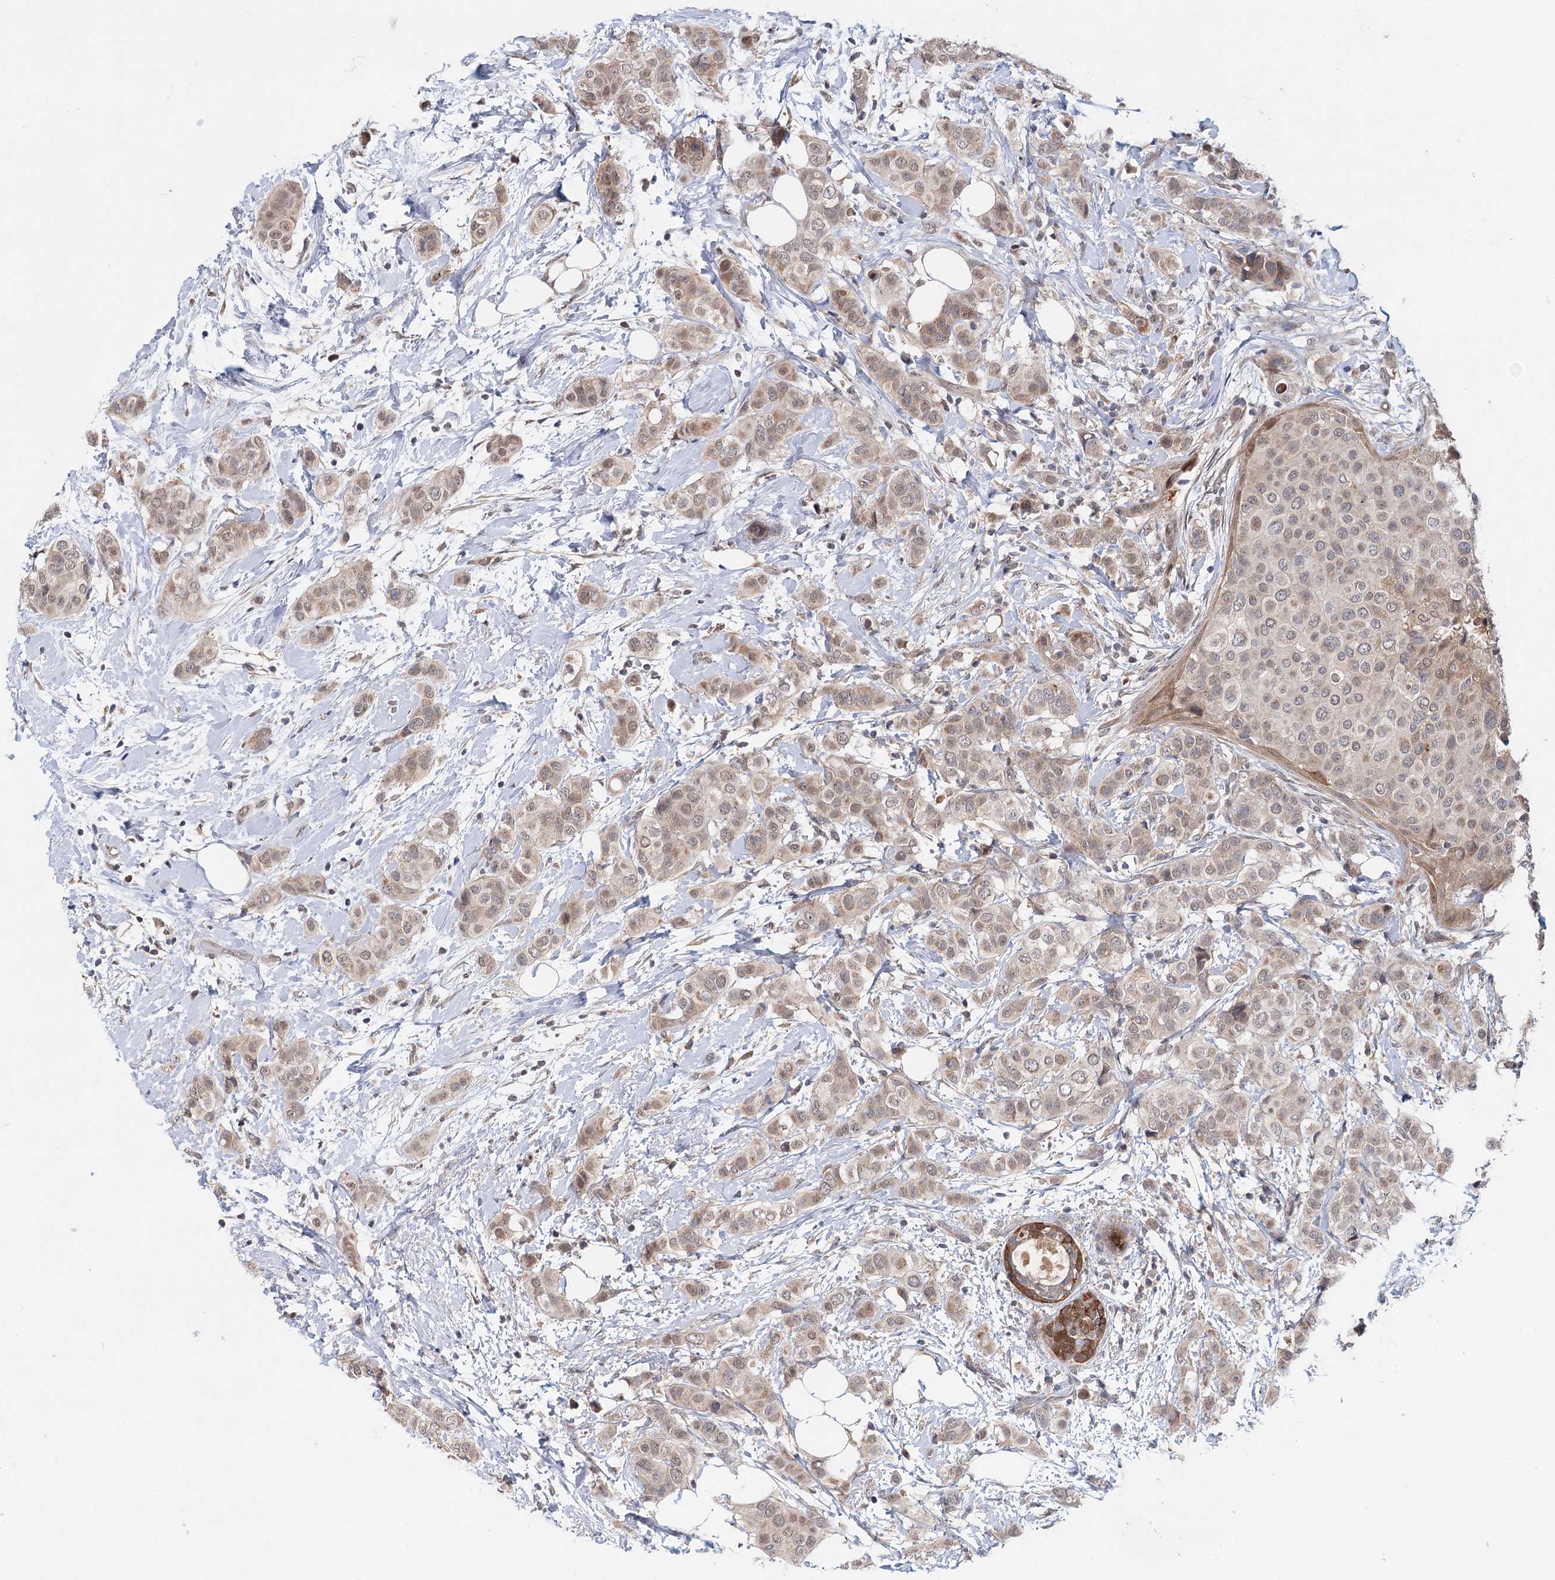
{"staining": {"intensity": "weak", "quantity": ">75%", "location": "cytoplasmic/membranous,nuclear"}, "tissue": "breast cancer", "cell_type": "Tumor cells", "image_type": "cancer", "snomed": [{"axis": "morphology", "description": "Lobular carcinoma"}, {"axis": "topography", "description": "Breast"}], "caption": "This micrograph displays IHC staining of human breast cancer (lobular carcinoma), with low weak cytoplasmic/membranous and nuclear positivity in about >75% of tumor cells.", "gene": "AP3B1", "patient": {"sex": "female", "age": 51}}